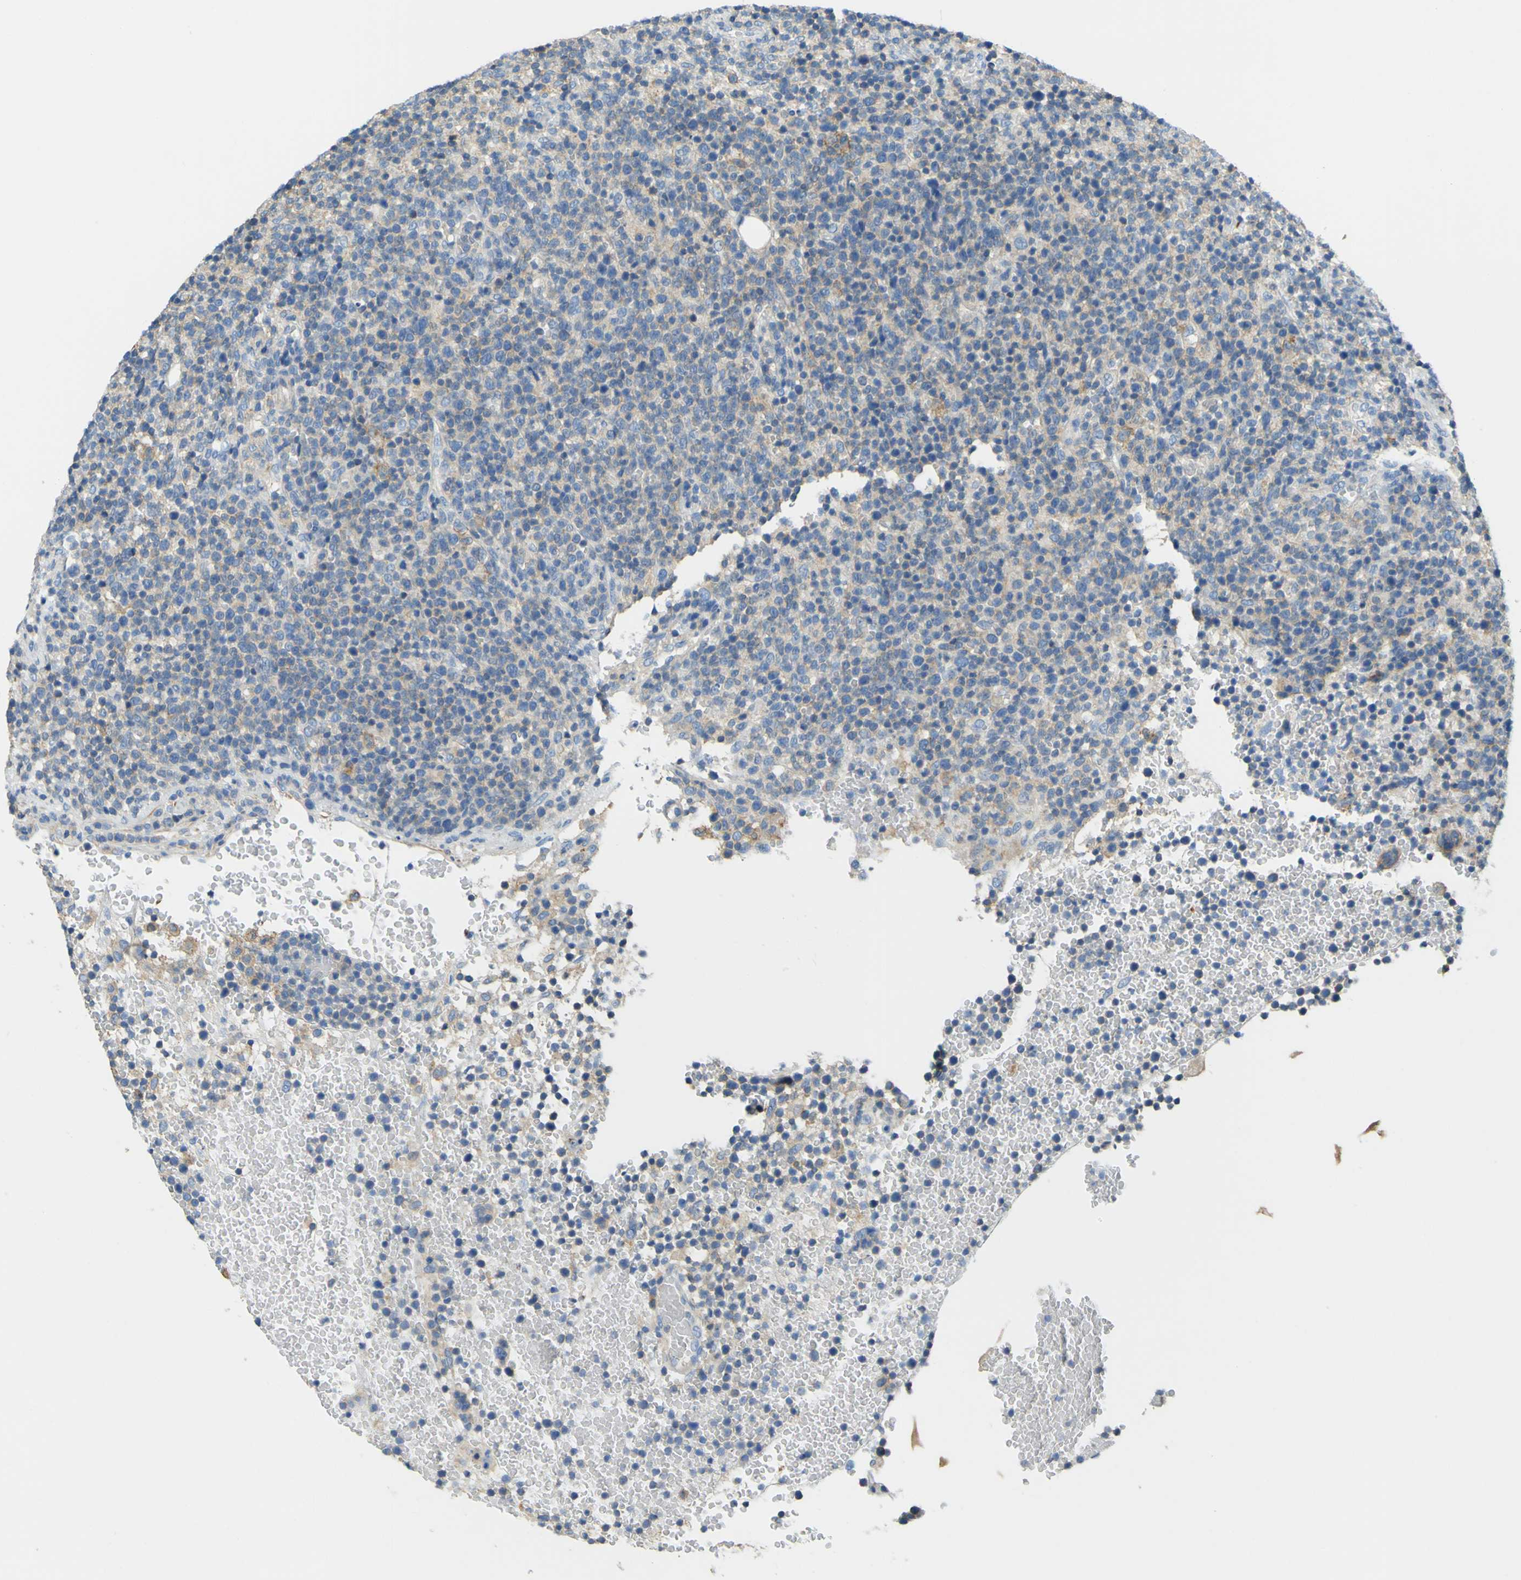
{"staining": {"intensity": "weak", "quantity": "25%-75%", "location": "cytoplasmic/membranous"}, "tissue": "lymphoma", "cell_type": "Tumor cells", "image_type": "cancer", "snomed": [{"axis": "morphology", "description": "Malignant lymphoma, non-Hodgkin's type, High grade"}, {"axis": "topography", "description": "Lymph node"}], "caption": "A low amount of weak cytoplasmic/membranous expression is present in about 25%-75% of tumor cells in lymphoma tissue.", "gene": "OGN", "patient": {"sex": "male", "age": 61}}